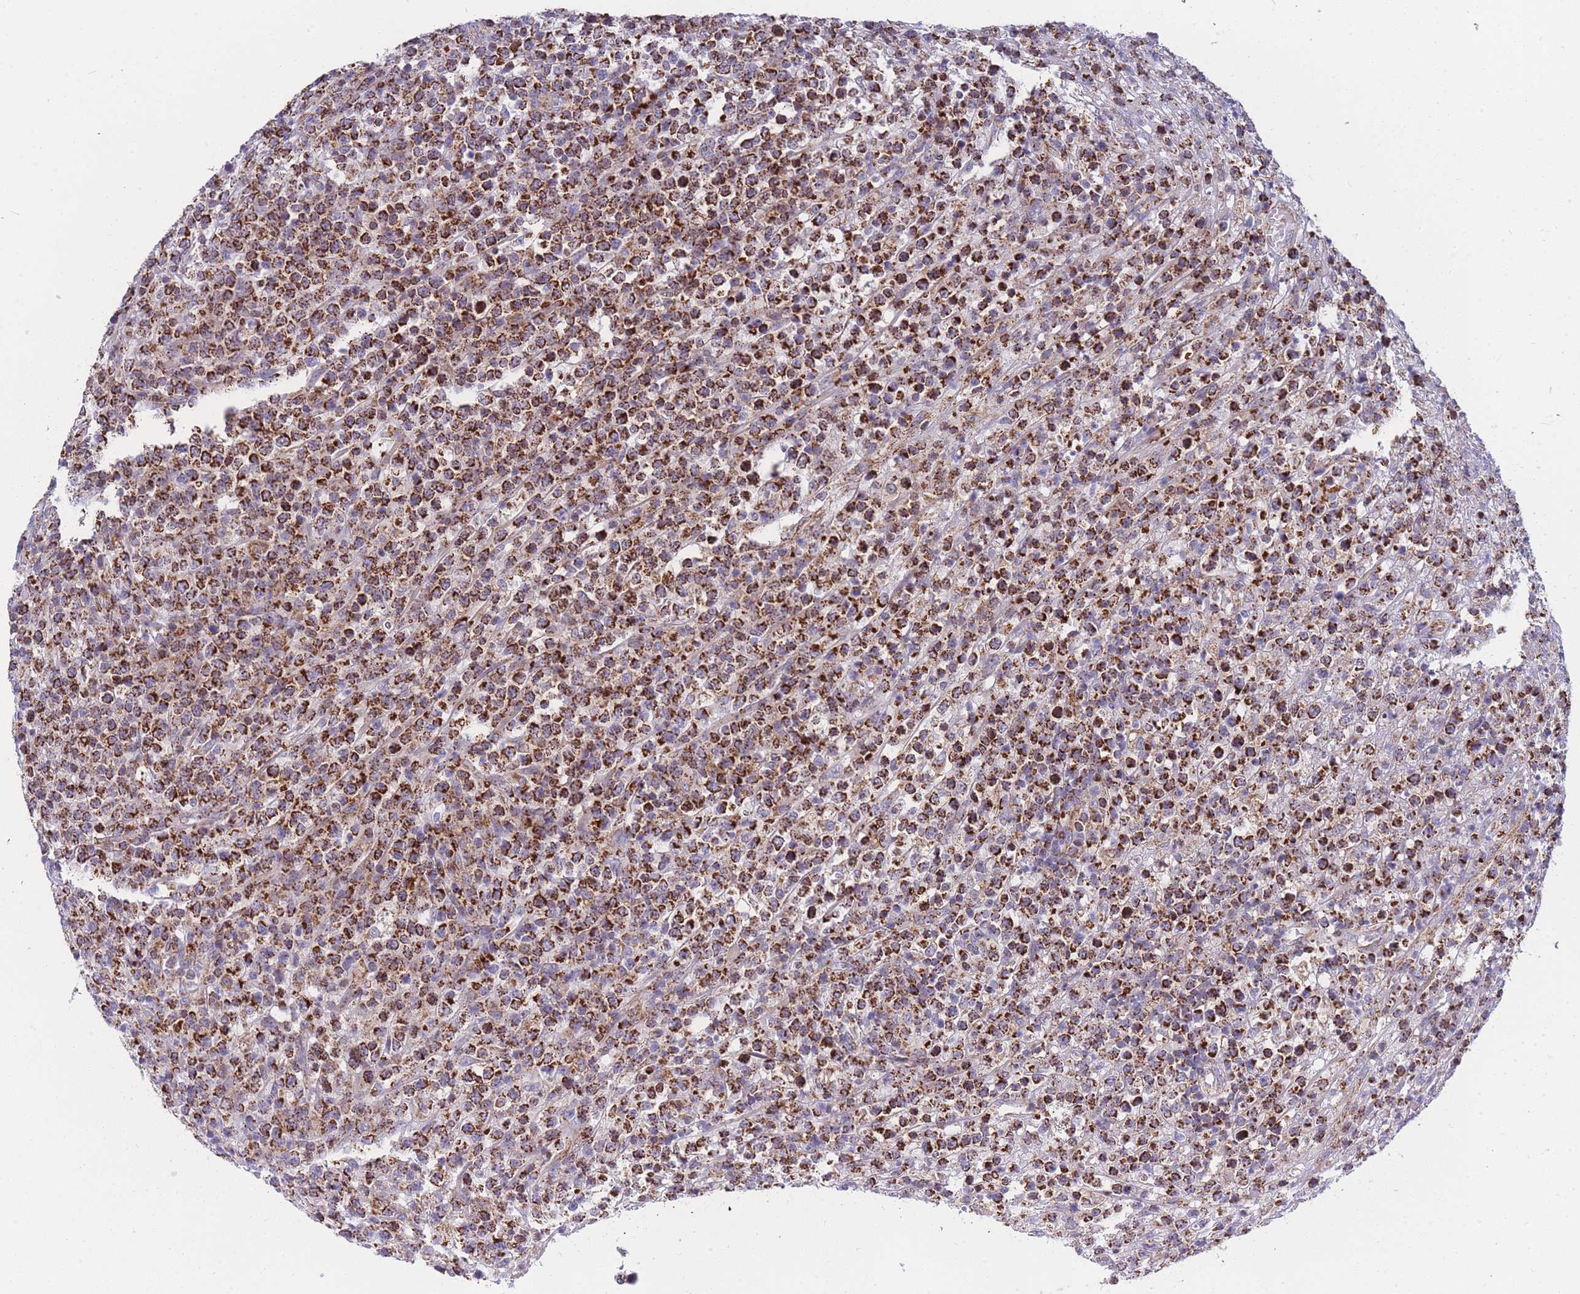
{"staining": {"intensity": "strong", "quantity": ">75%", "location": "cytoplasmic/membranous"}, "tissue": "lymphoma", "cell_type": "Tumor cells", "image_type": "cancer", "snomed": [{"axis": "morphology", "description": "Malignant lymphoma, non-Hodgkin's type, High grade"}, {"axis": "topography", "description": "Colon"}], "caption": "Protein expression analysis of lymphoma exhibits strong cytoplasmic/membranous staining in about >75% of tumor cells.", "gene": "MRPS11", "patient": {"sex": "female", "age": 53}}